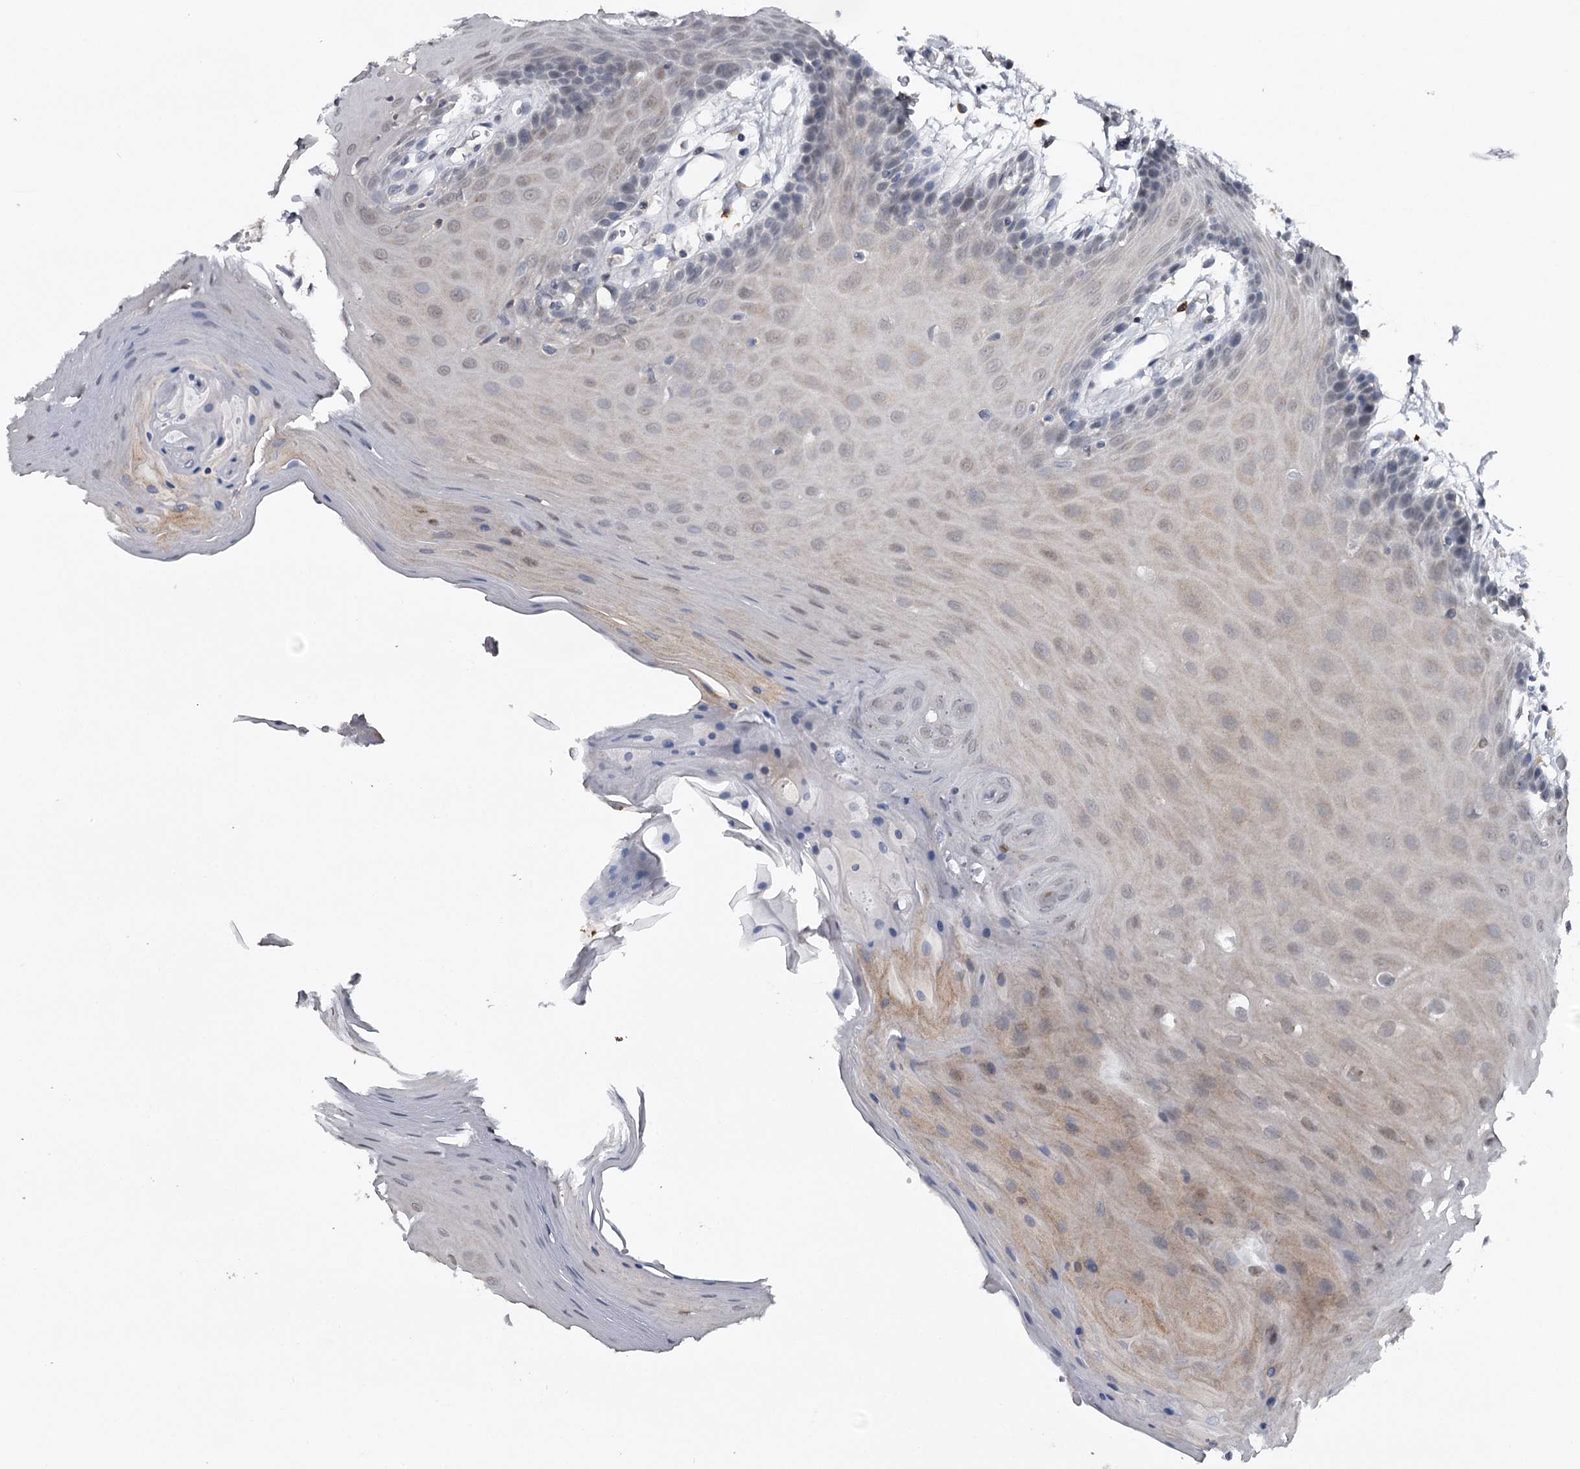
{"staining": {"intensity": "weak", "quantity": "<25%", "location": "cytoplasmic/membranous"}, "tissue": "oral mucosa", "cell_type": "Squamous epithelial cells", "image_type": "normal", "snomed": [{"axis": "morphology", "description": "Normal tissue, NOS"}, {"axis": "morphology", "description": "Squamous cell carcinoma, NOS"}, {"axis": "topography", "description": "Skeletal muscle"}, {"axis": "topography", "description": "Oral tissue"}, {"axis": "topography", "description": "Salivary gland"}, {"axis": "topography", "description": "Head-Neck"}], "caption": "High power microscopy photomicrograph of an immunohistochemistry image of unremarkable oral mucosa, revealing no significant expression in squamous epithelial cells.", "gene": "GTSF1", "patient": {"sex": "male", "age": 54}}